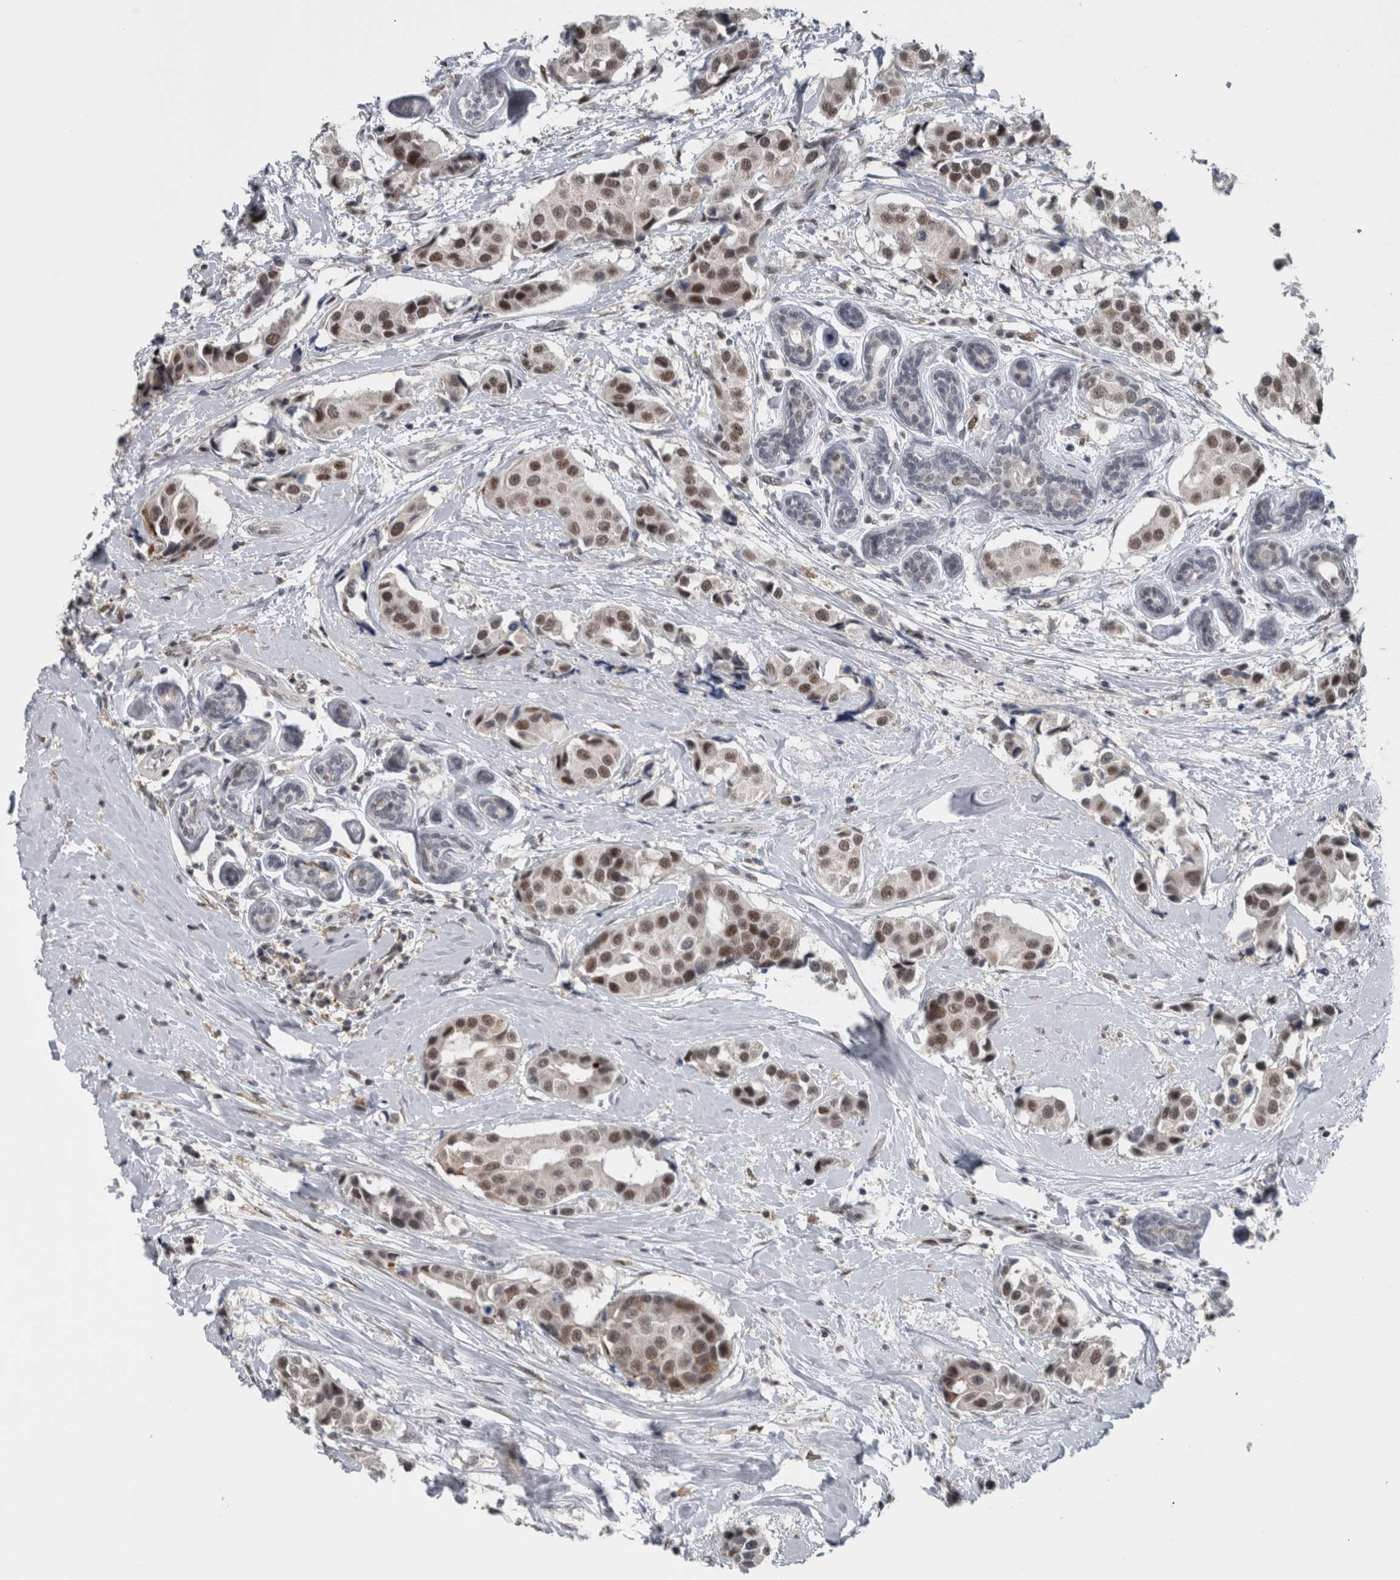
{"staining": {"intensity": "moderate", "quantity": ">75%", "location": "nuclear"}, "tissue": "breast cancer", "cell_type": "Tumor cells", "image_type": "cancer", "snomed": [{"axis": "morphology", "description": "Normal tissue, NOS"}, {"axis": "morphology", "description": "Duct carcinoma"}, {"axis": "topography", "description": "Breast"}], "caption": "Immunohistochemistry (IHC) staining of infiltrating ductal carcinoma (breast), which shows medium levels of moderate nuclear staining in approximately >75% of tumor cells indicating moderate nuclear protein expression. The staining was performed using DAB (3,3'-diaminobenzidine) (brown) for protein detection and nuclei were counterstained in hematoxylin (blue).", "gene": "ZBTB21", "patient": {"sex": "female", "age": 39}}